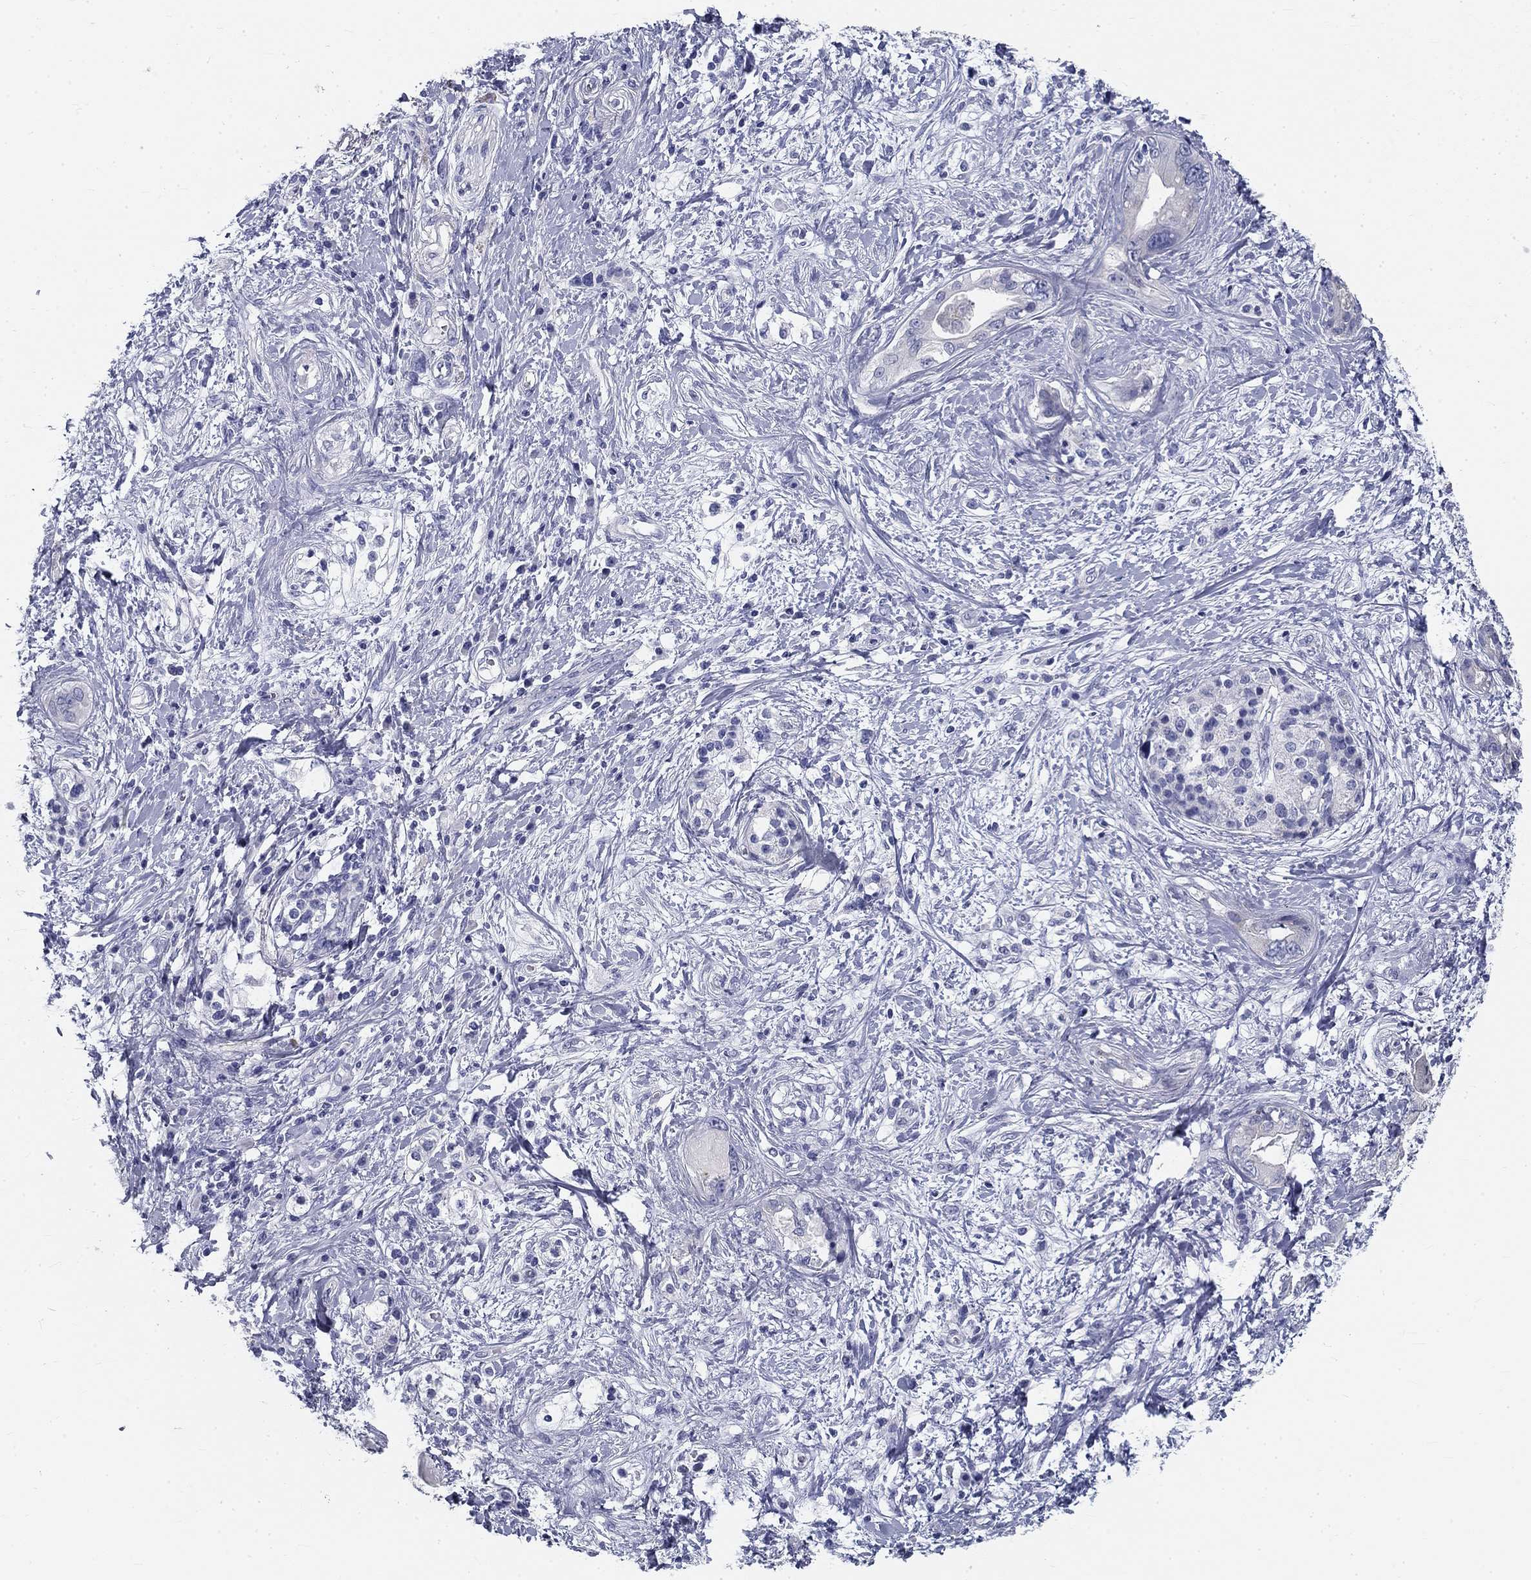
{"staining": {"intensity": "negative", "quantity": "none", "location": "none"}, "tissue": "pancreatic cancer", "cell_type": "Tumor cells", "image_type": "cancer", "snomed": [{"axis": "morphology", "description": "Adenocarcinoma, NOS"}, {"axis": "topography", "description": "Pancreas"}], "caption": "Protein analysis of pancreatic adenocarcinoma reveals no significant expression in tumor cells.", "gene": "GALNTL5", "patient": {"sex": "female", "age": 56}}